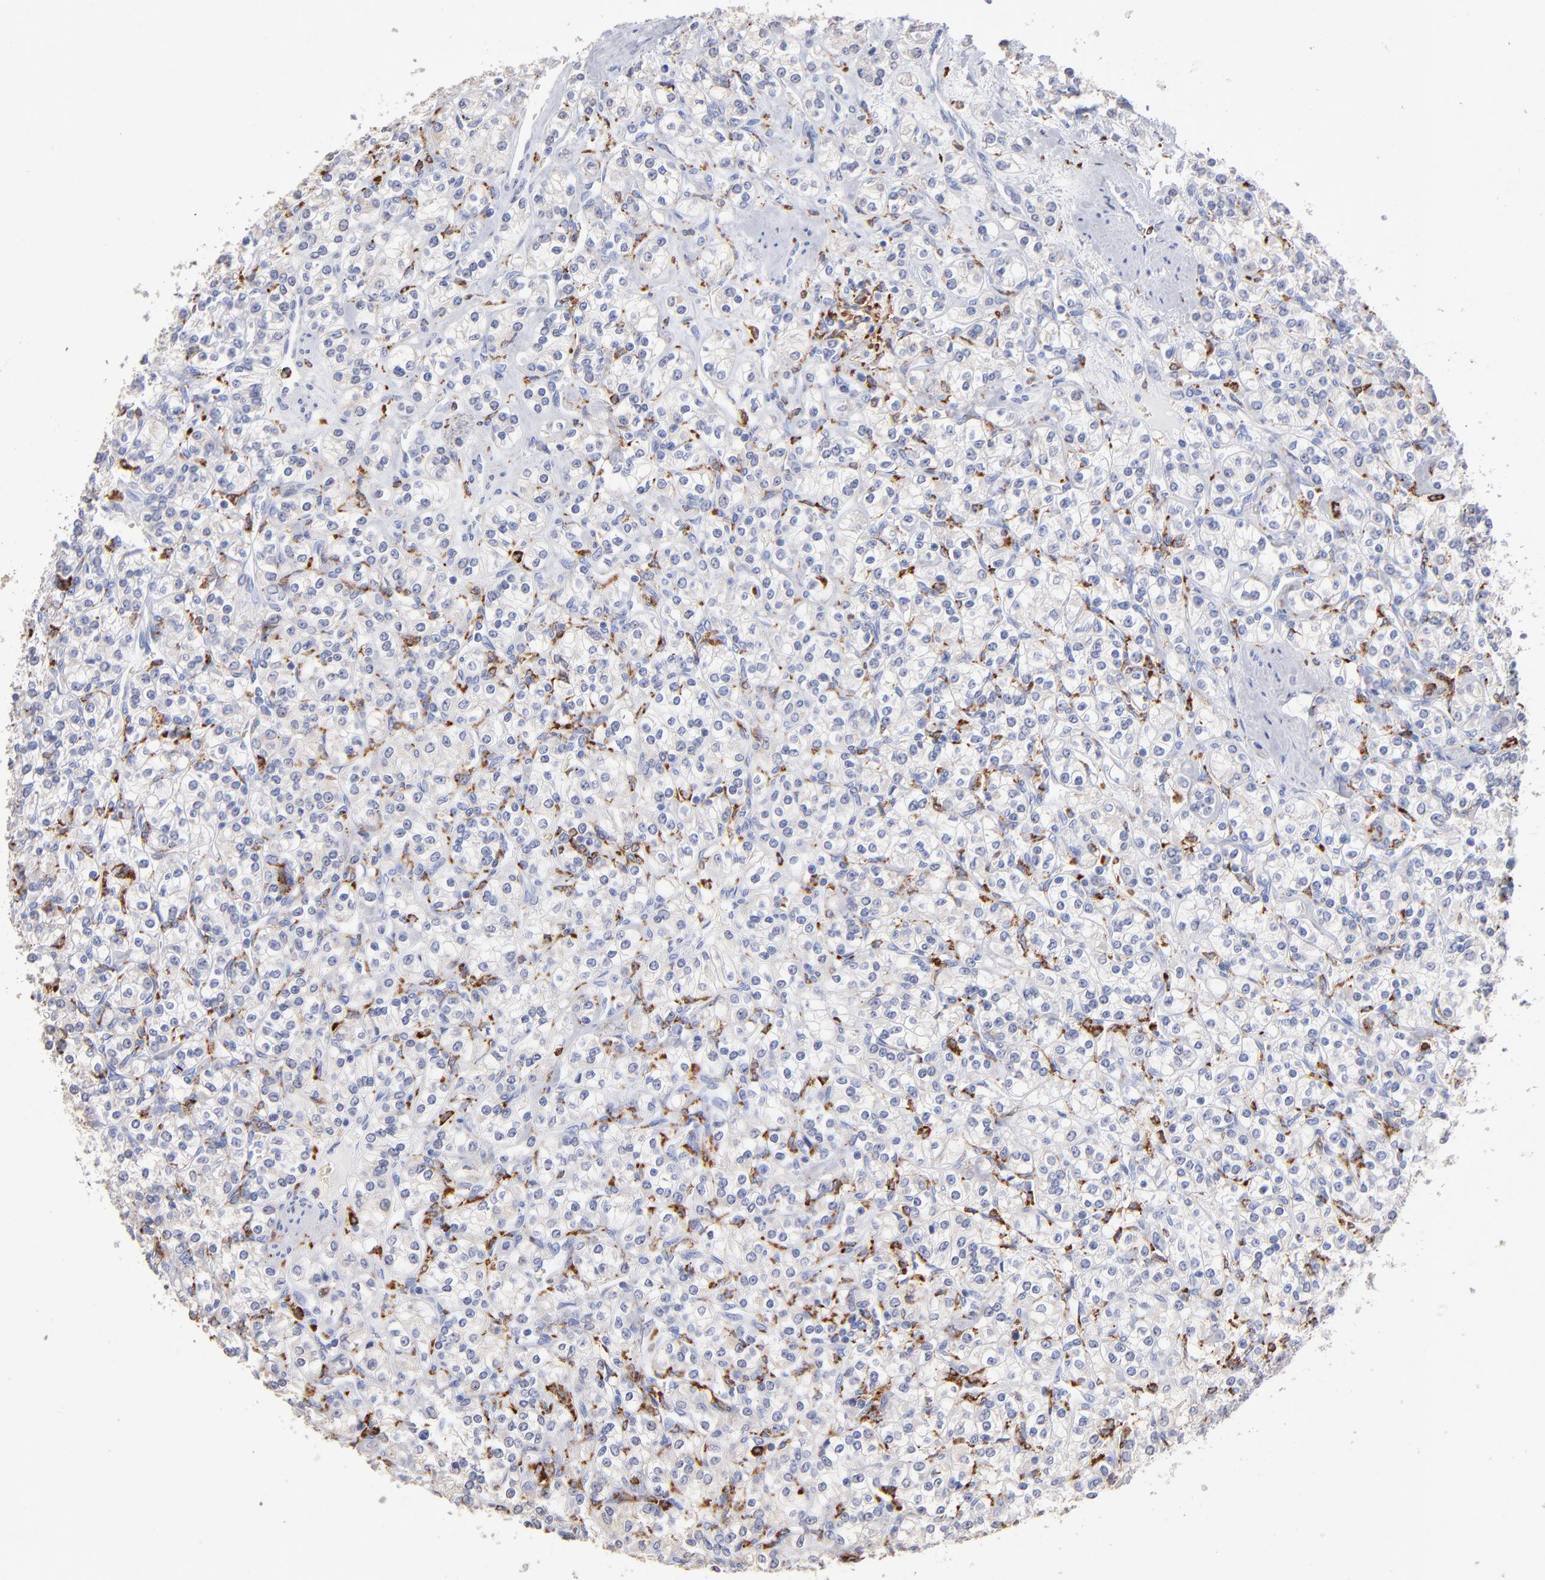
{"staining": {"intensity": "negative", "quantity": "none", "location": "none"}, "tissue": "renal cancer", "cell_type": "Tumor cells", "image_type": "cancer", "snomed": [{"axis": "morphology", "description": "Adenocarcinoma, NOS"}, {"axis": "topography", "description": "Kidney"}], "caption": "Tumor cells are negative for brown protein staining in renal adenocarcinoma.", "gene": "CD180", "patient": {"sex": "male", "age": 77}}